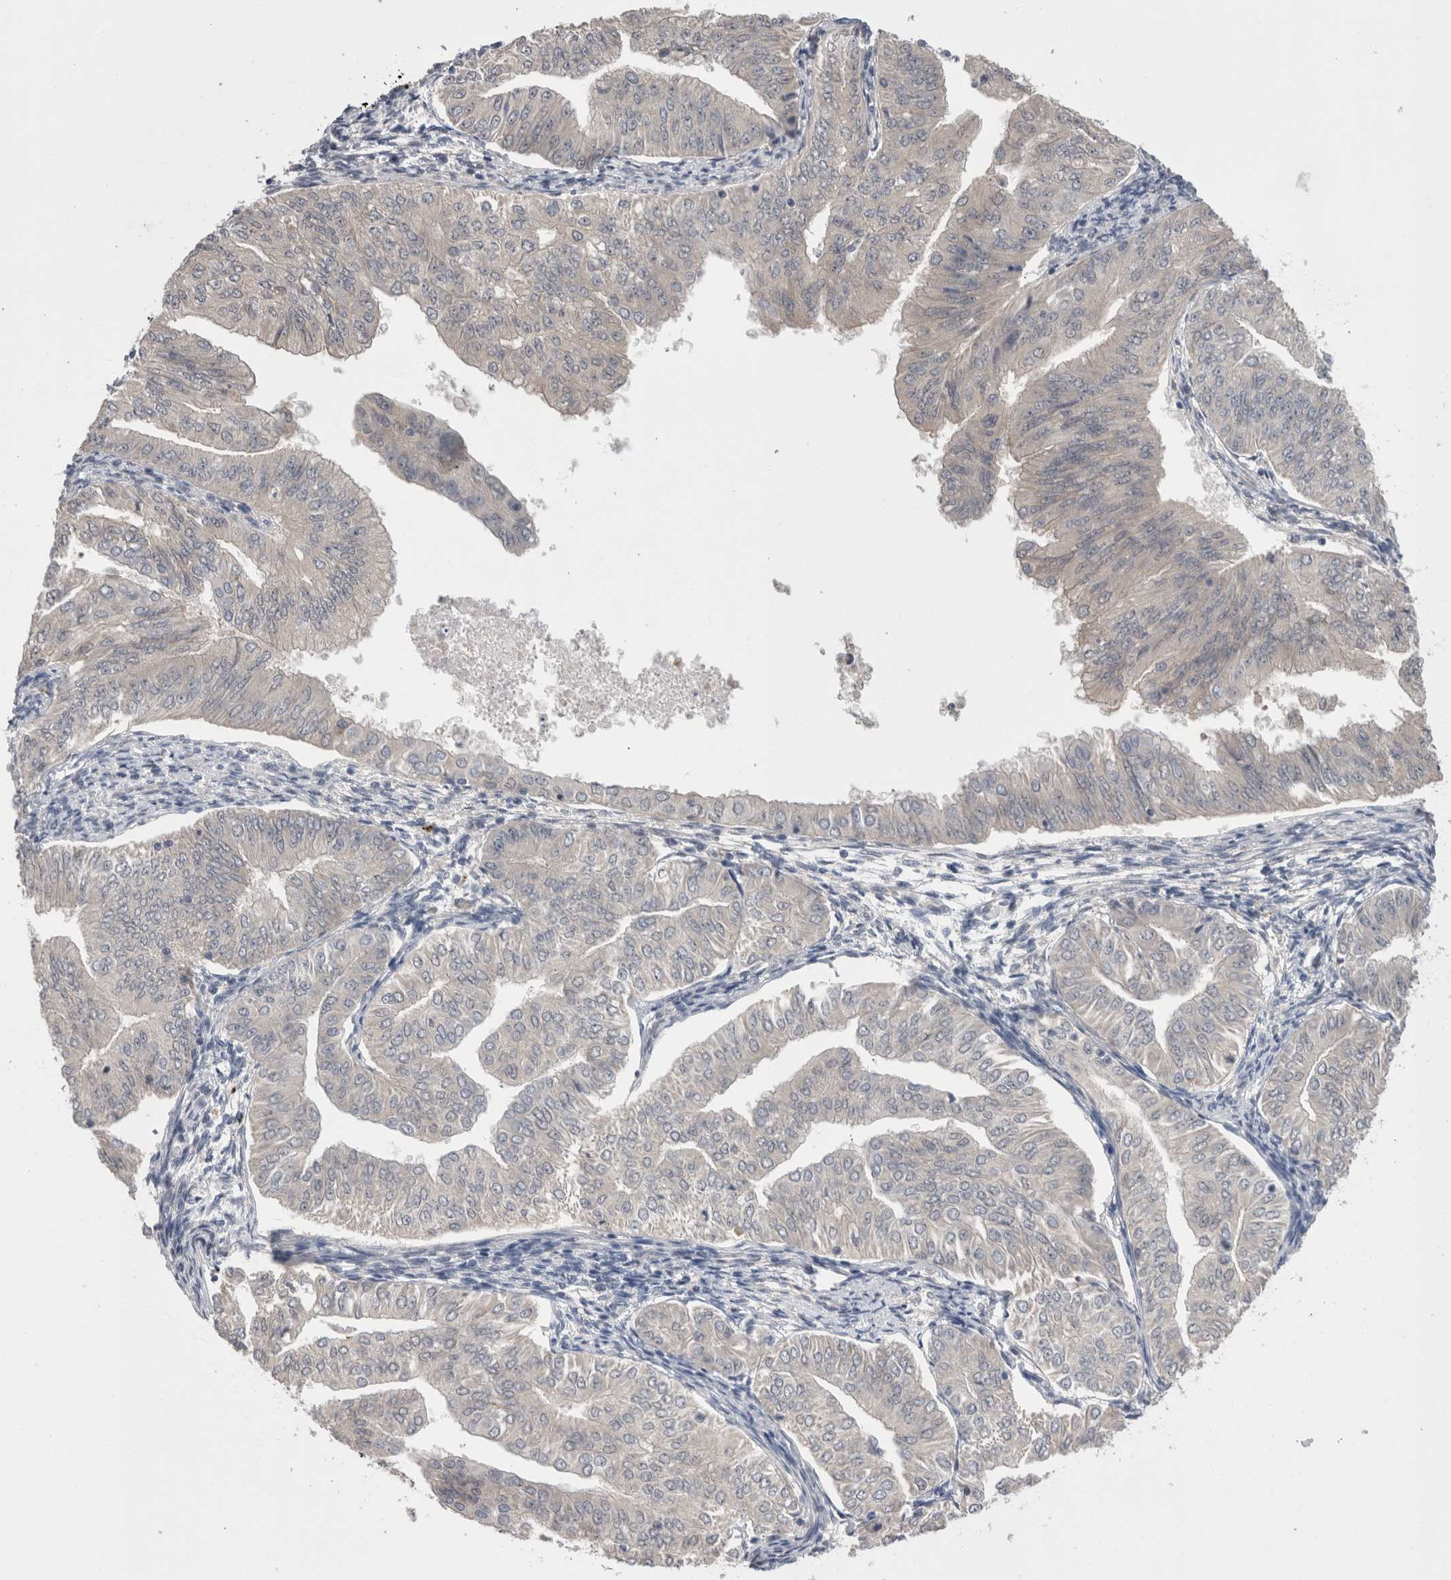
{"staining": {"intensity": "negative", "quantity": "none", "location": "none"}, "tissue": "endometrial cancer", "cell_type": "Tumor cells", "image_type": "cancer", "snomed": [{"axis": "morphology", "description": "Normal tissue, NOS"}, {"axis": "morphology", "description": "Adenocarcinoma, NOS"}, {"axis": "topography", "description": "Endometrium"}], "caption": "An immunohistochemistry micrograph of adenocarcinoma (endometrial) is shown. There is no staining in tumor cells of adenocarcinoma (endometrial).", "gene": "DCTN6", "patient": {"sex": "female", "age": 53}}